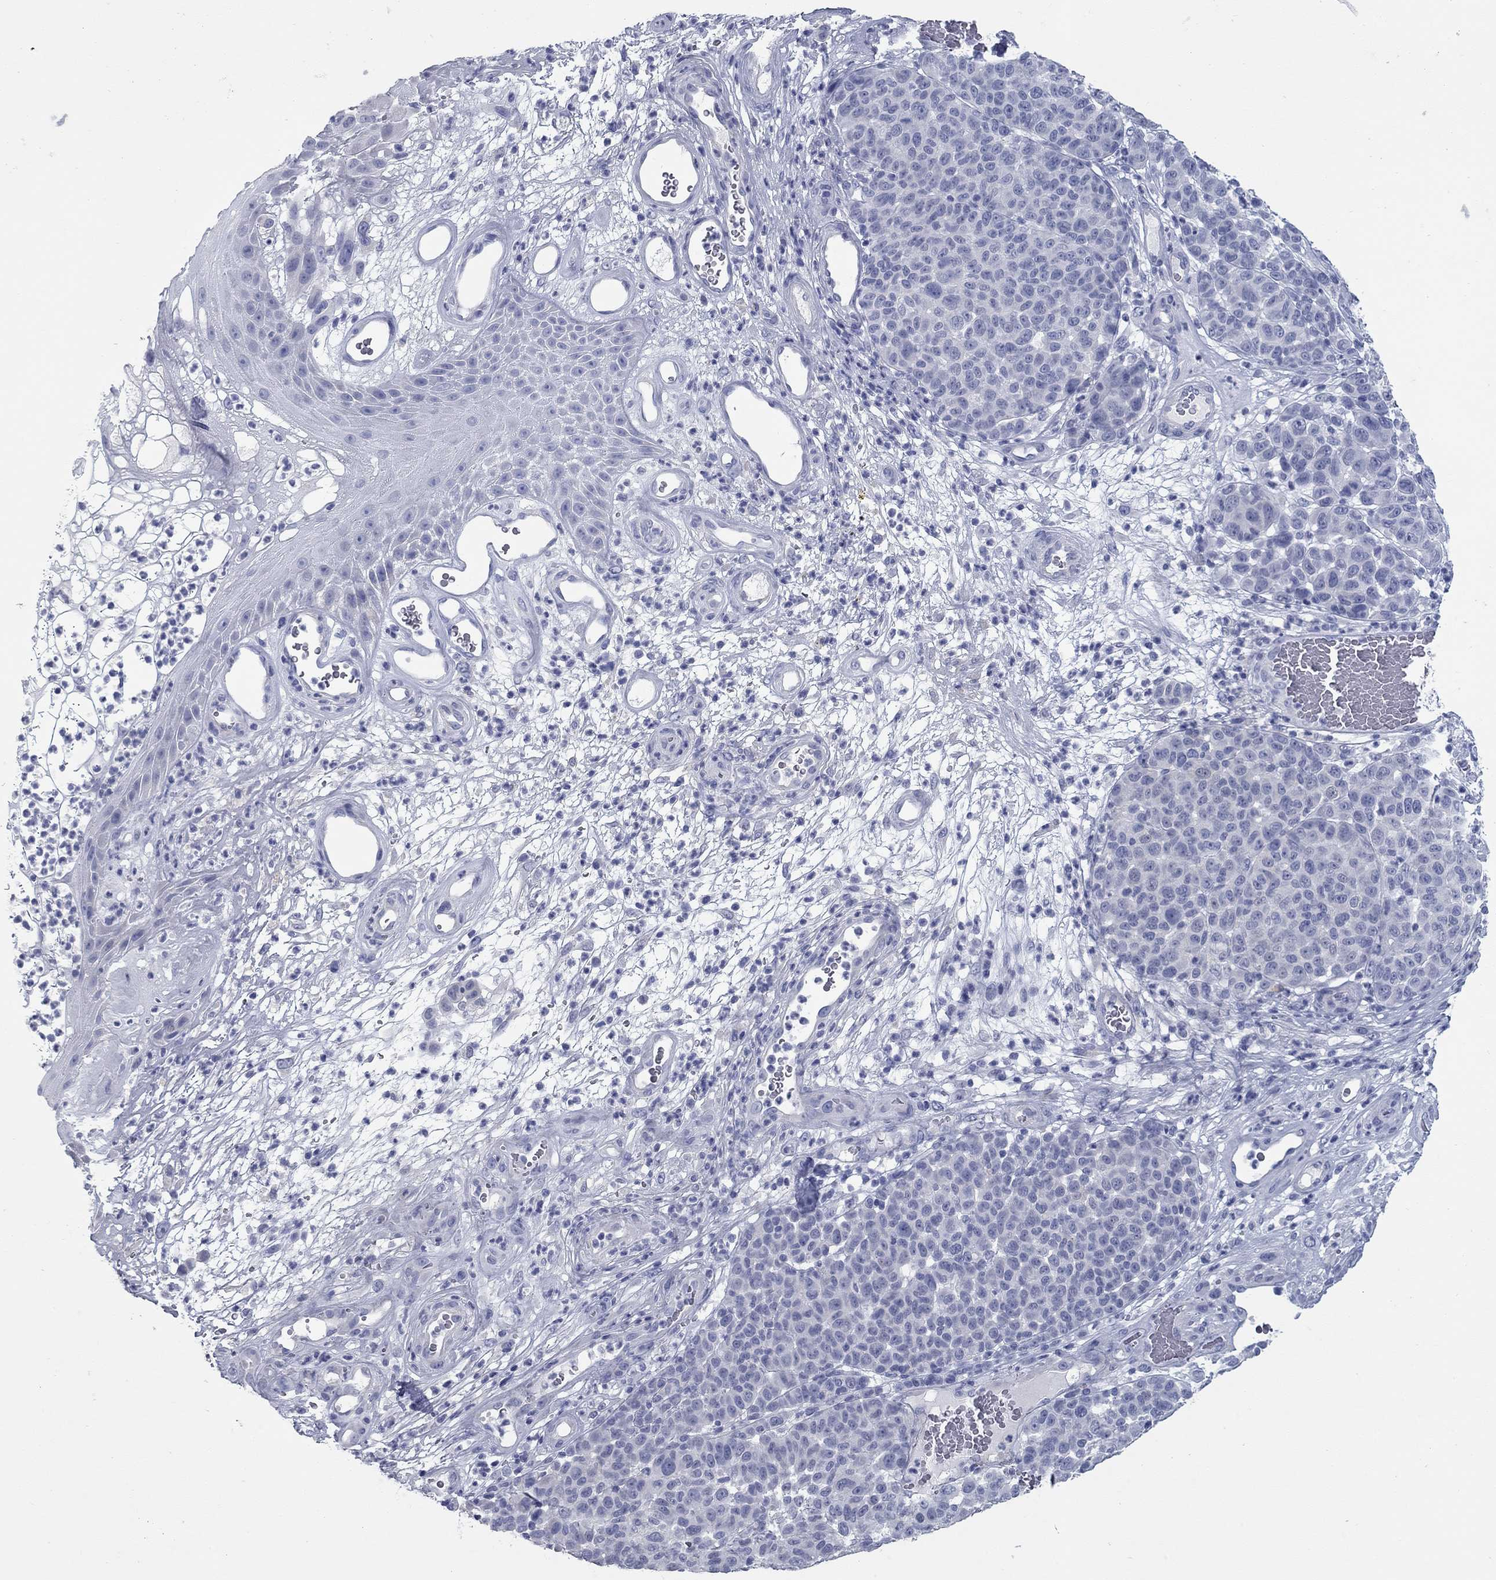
{"staining": {"intensity": "negative", "quantity": "none", "location": "none"}, "tissue": "melanoma", "cell_type": "Tumor cells", "image_type": "cancer", "snomed": [{"axis": "morphology", "description": "Malignant melanoma, NOS"}, {"axis": "topography", "description": "Skin"}], "caption": "Immunohistochemical staining of malignant melanoma shows no significant expression in tumor cells.", "gene": "KIRREL2", "patient": {"sex": "male", "age": 59}}